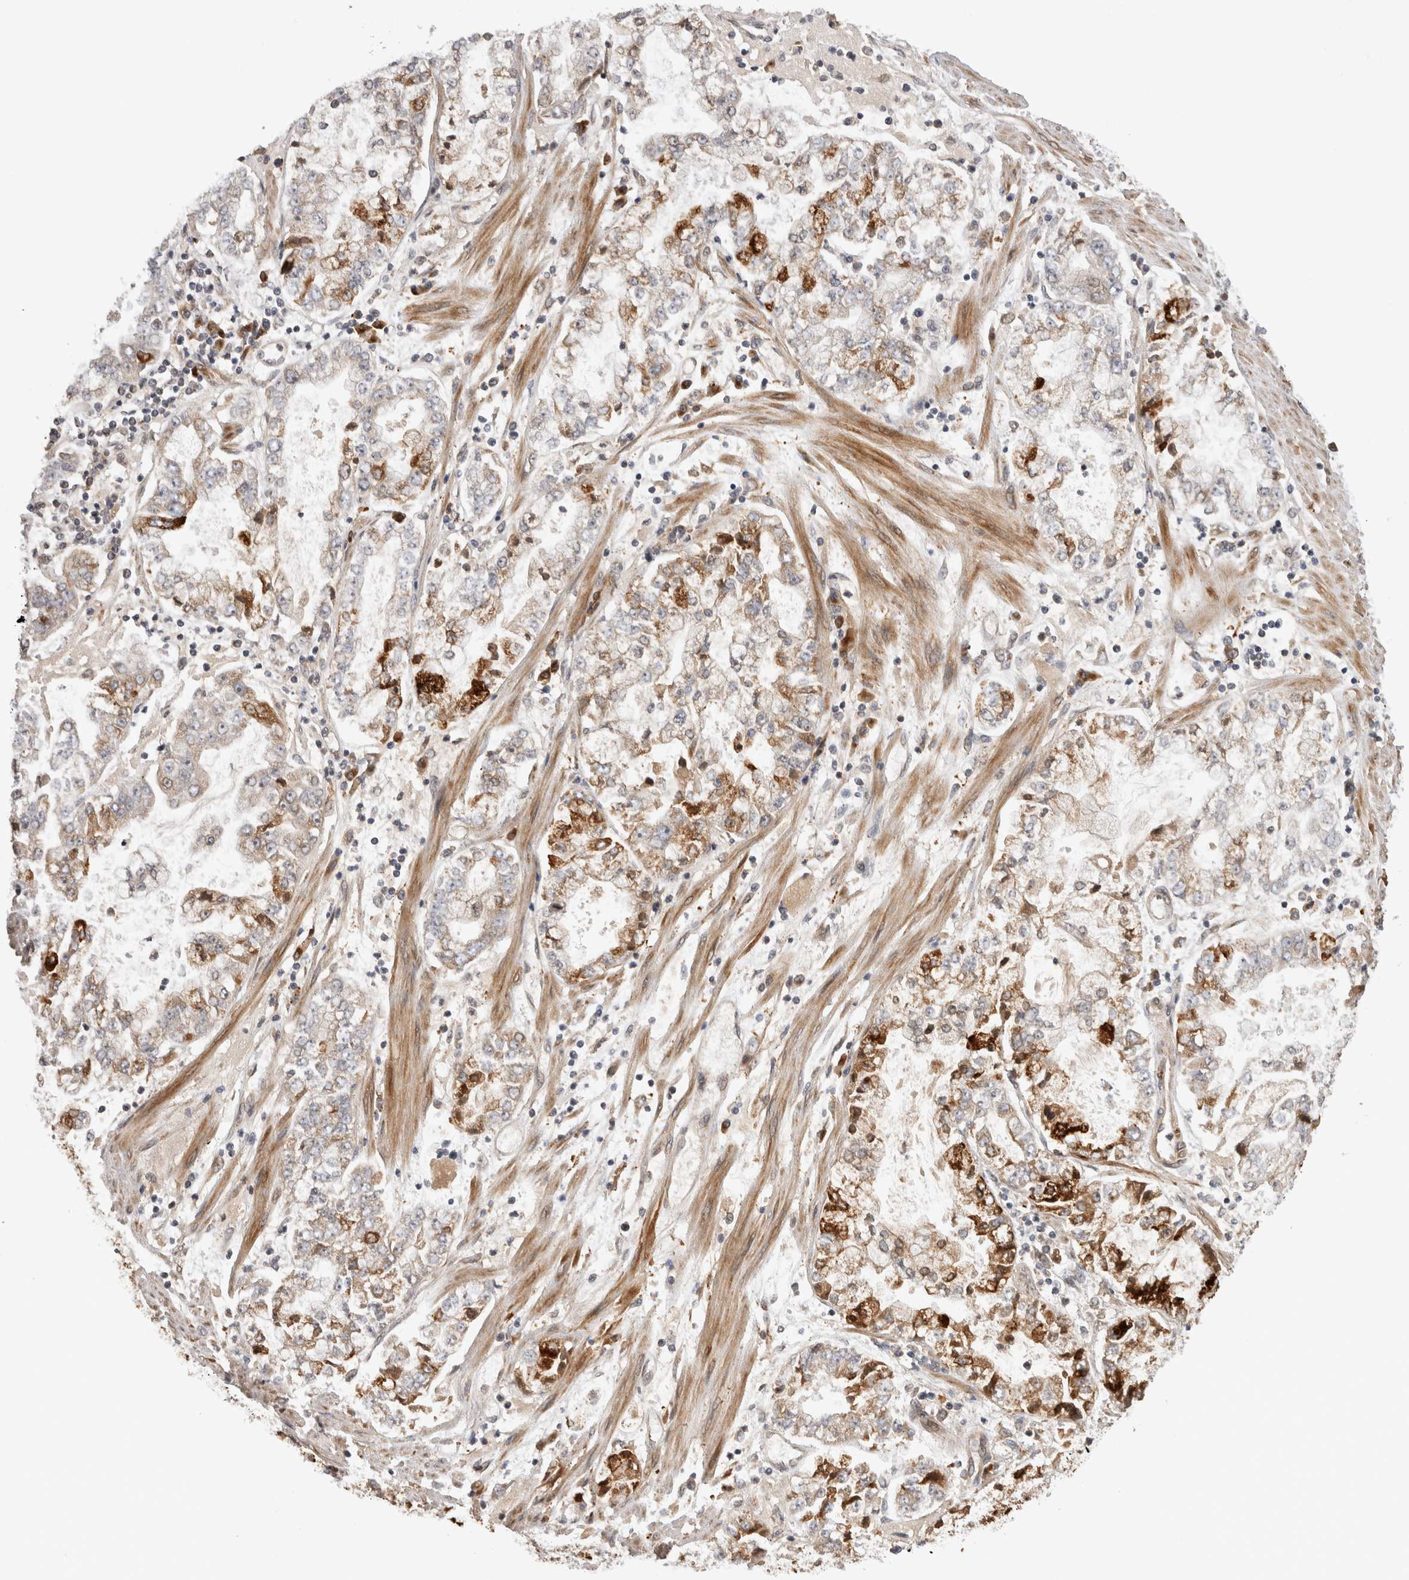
{"staining": {"intensity": "strong", "quantity": "<25%", "location": "cytoplasmic/membranous"}, "tissue": "stomach cancer", "cell_type": "Tumor cells", "image_type": "cancer", "snomed": [{"axis": "morphology", "description": "Adenocarcinoma, NOS"}, {"axis": "topography", "description": "Stomach"}], "caption": "This micrograph shows immunohistochemistry staining of human stomach cancer (adenocarcinoma), with medium strong cytoplasmic/membranous positivity in approximately <25% of tumor cells.", "gene": "TMEM65", "patient": {"sex": "male", "age": 76}}